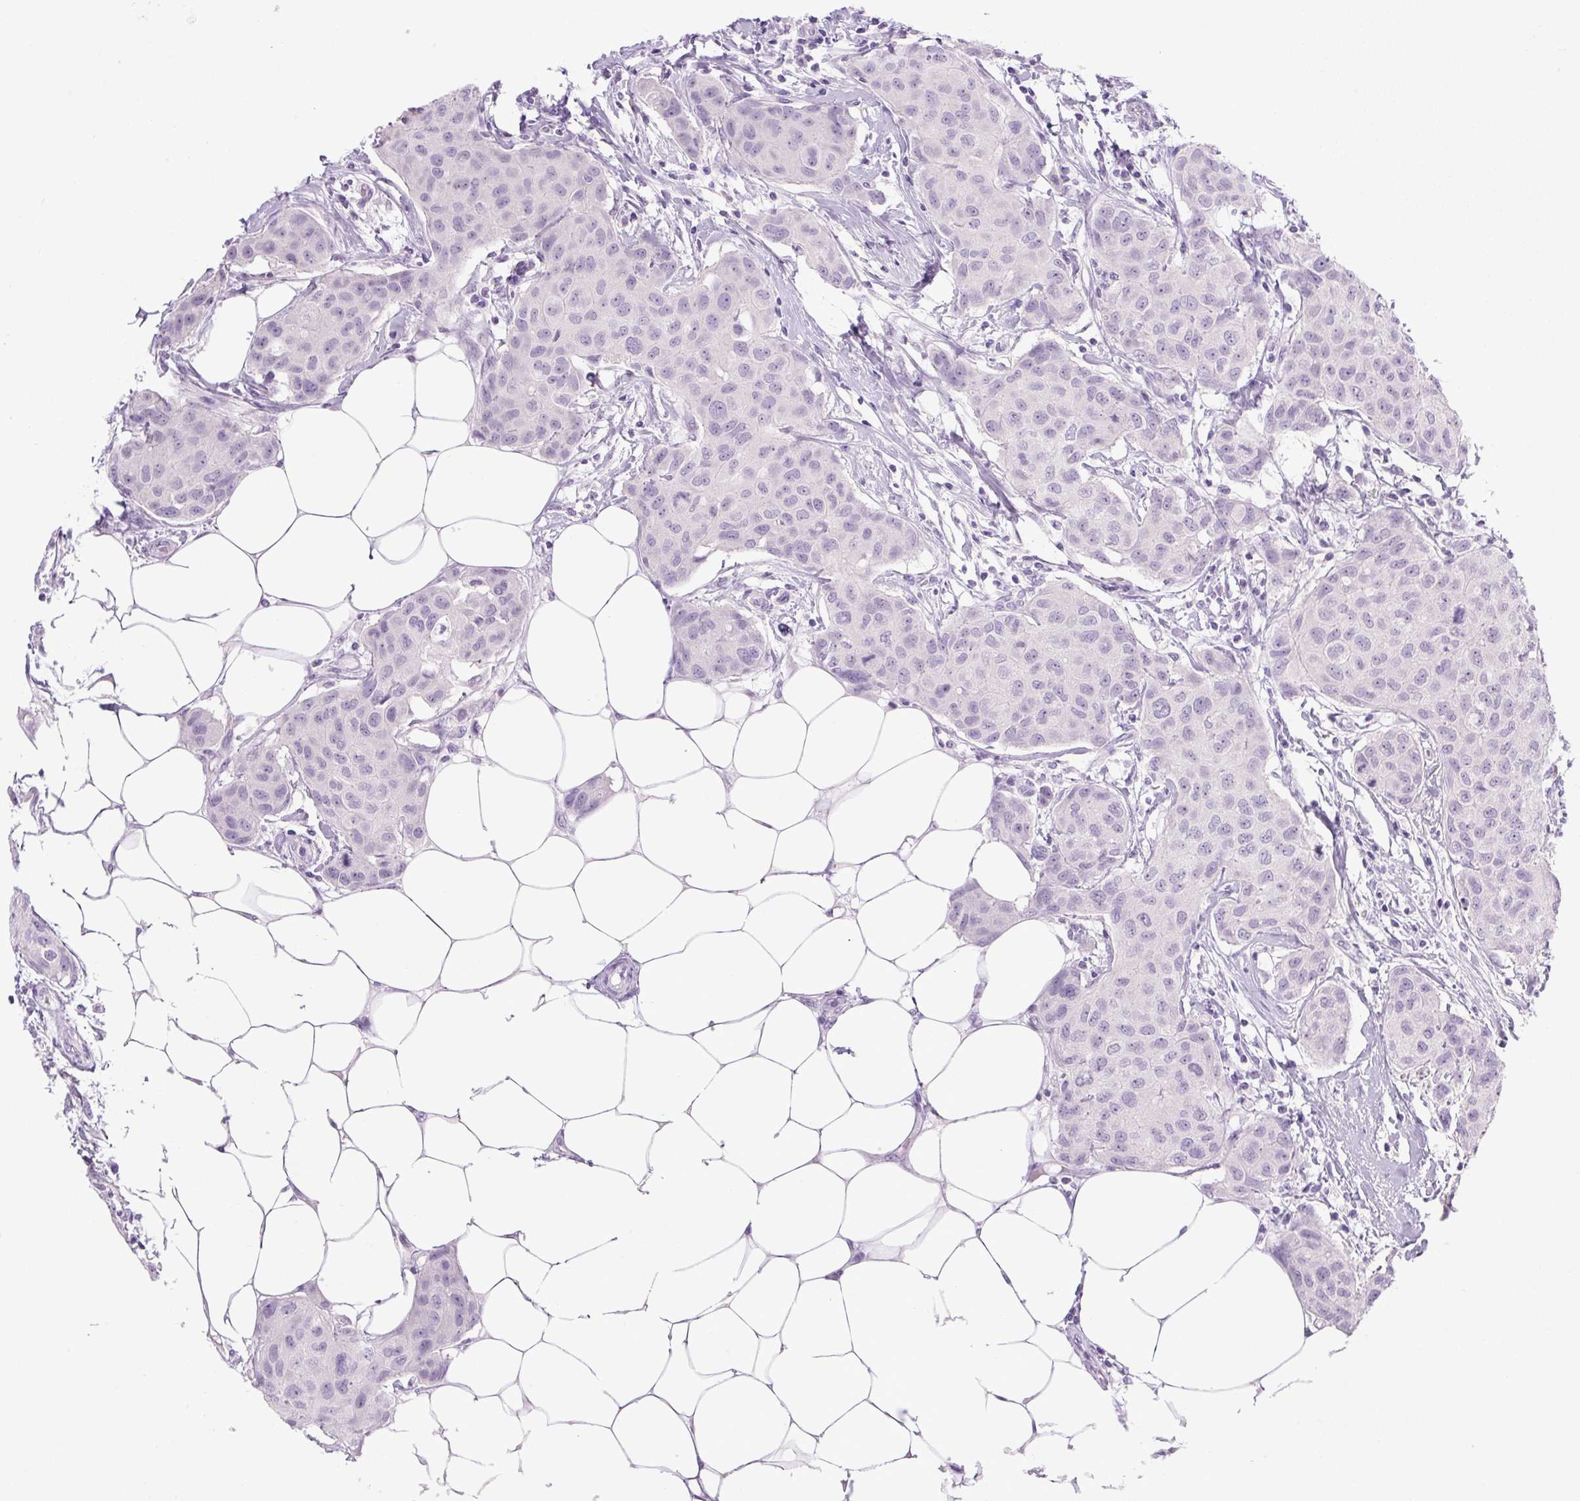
{"staining": {"intensity": "negative", "quantity": "none", "location": "none"}, "tissue": "breast cancer", "cell_type": "Tumor cells", "image_type": "cancer", "snomed": [{"axis": "morphology", "description": "Duct carcinoma"}, {"axis": "topography", "description": "Breast"}, {"axis": "topography", "description": "Lymph node"}], "caption": "Tumor cells show no significant positivity in breast cancer (intraductal carcinoma).", "gene": "COL9A2", "patient": {"sex": "female", "age": 80}}